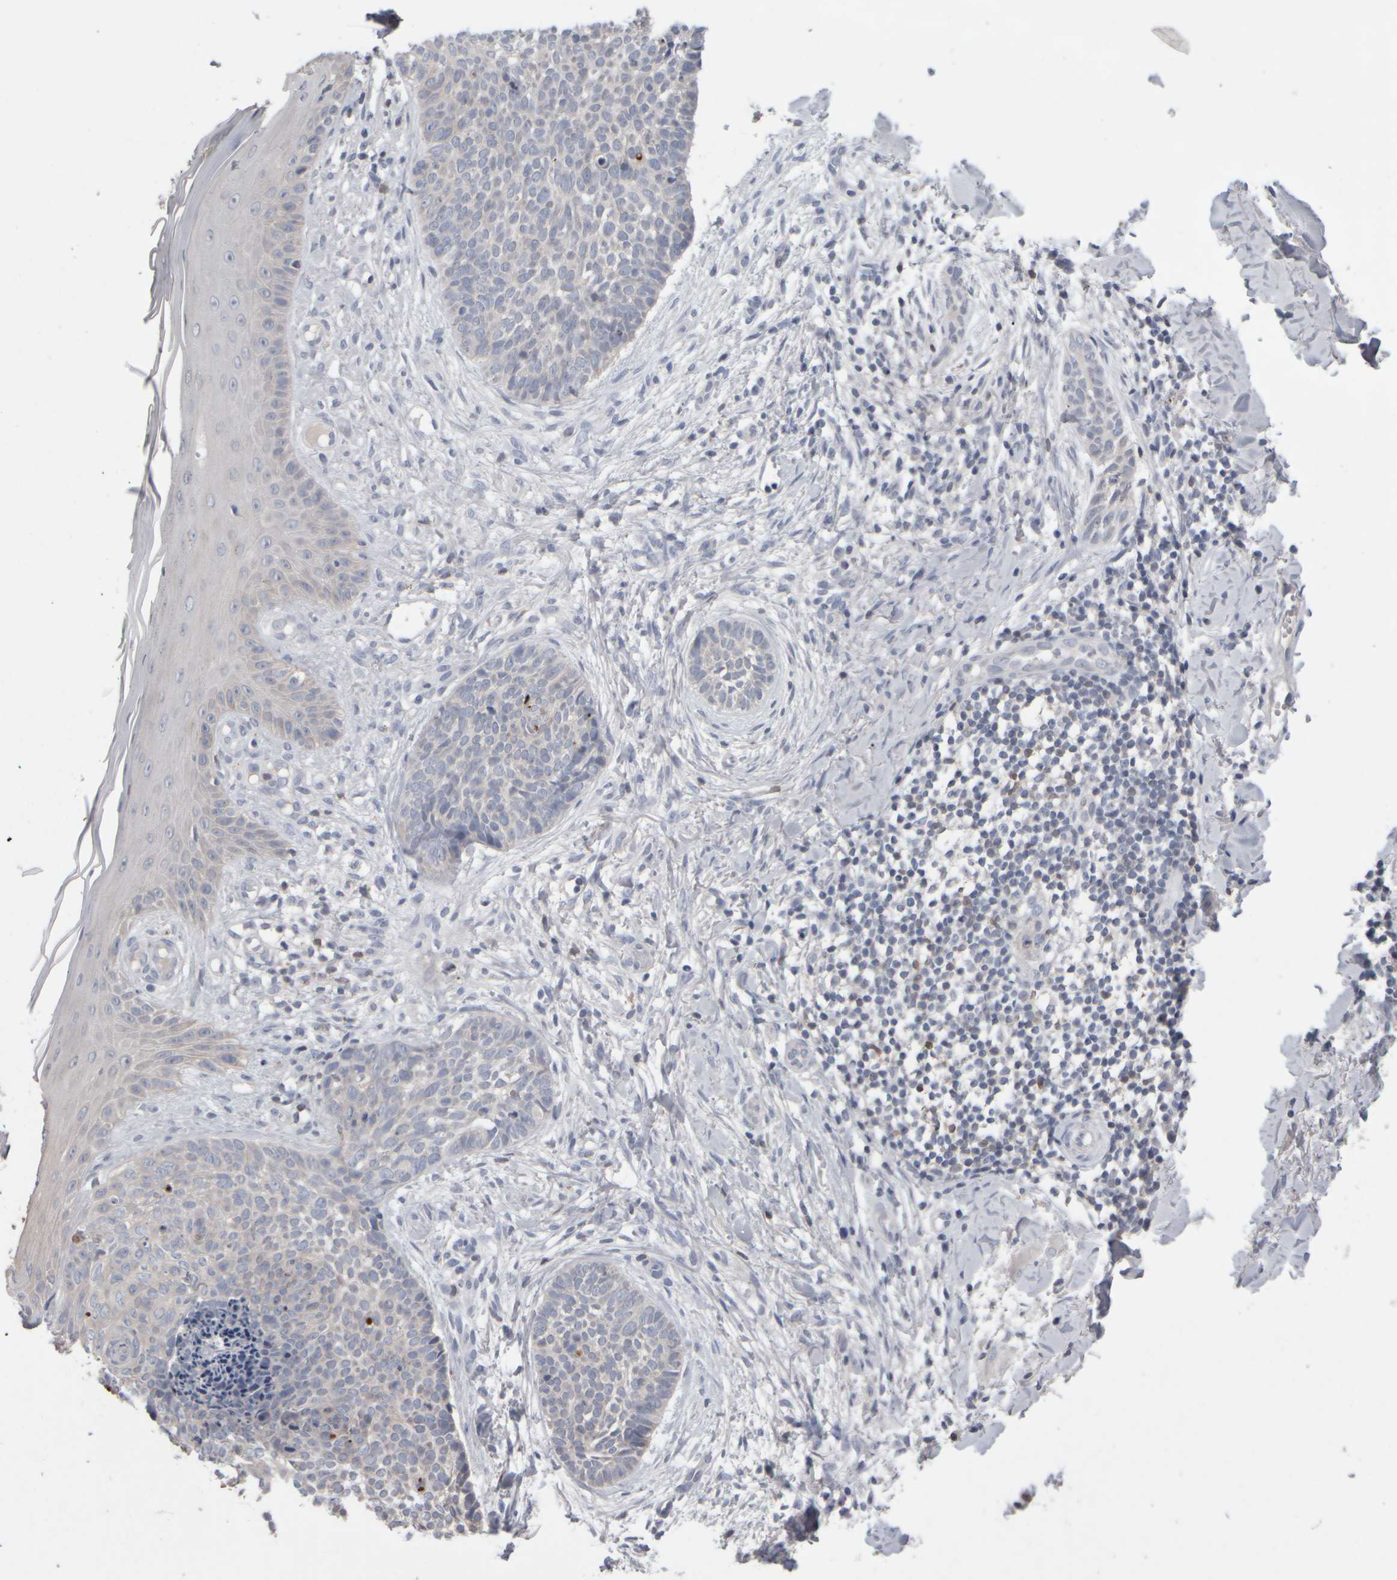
{"staining": {"intensity": "negative", "quantity": "none", "location": "none"}, "tissue": "skin cancer", "cell_type": "Tumor cells", "image_type": "cancer", "snomed": [{"axis": "morphology", "description": "Normal tissue, NOS"}, {"axis": "morphology", "description": "Basal cell carcinoma"}, {"axis": "topography", "description": "Skin"}], "caption": "Skin cancer (basal cell carcinoma) was stained to show a protein in brown. There is no significant expression in tumor cells. Brightfield microscopy of immunohistochemistry stained with DAB (brown) and hematoxylin (blue), captured at high magnification.", "gene": "EPHX2", "patient": {"sex": "male", "age": 67}}